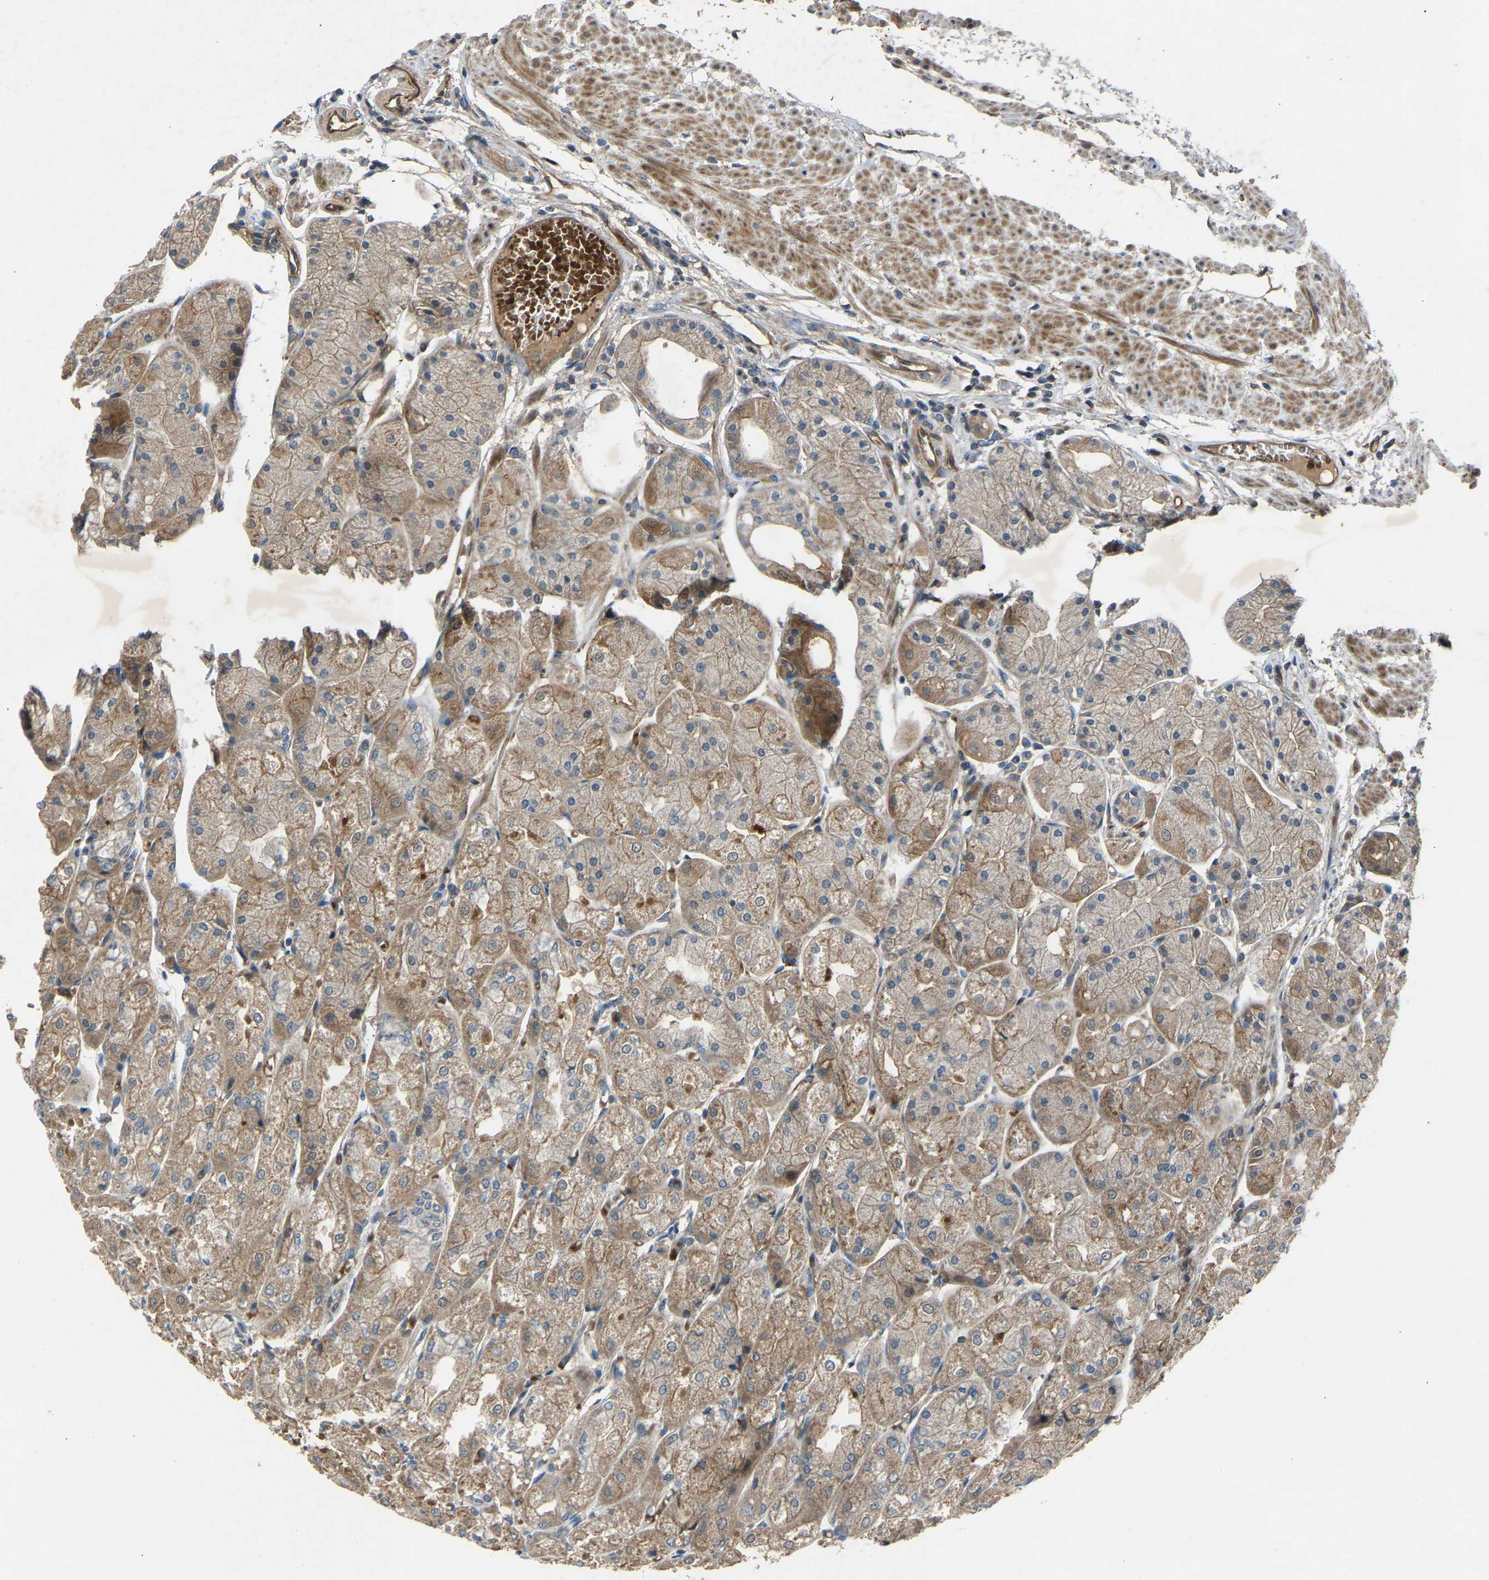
{"staining": {"intensity": "weak", "quantity": "25%-75%", "location": "cytoplasmic/membranous"}, "tissue": "stomach", "cell_type": "Glandular cells", "image_type": "normal", "snomed": [{"axis": "morphology", "description": "Normal tissue, NOS"}, {"axis": "topography", "description": "Stomach, upper"}], "caption": "Approximately 25%-75% of glandular cells in normal human stomach demonstrate weak cytoplasmic/membranous protein expression as visualized by brown immunohistochemical staining.", "gene": "GAS2L1", "patient": {"sex": "male", "age": 72}}